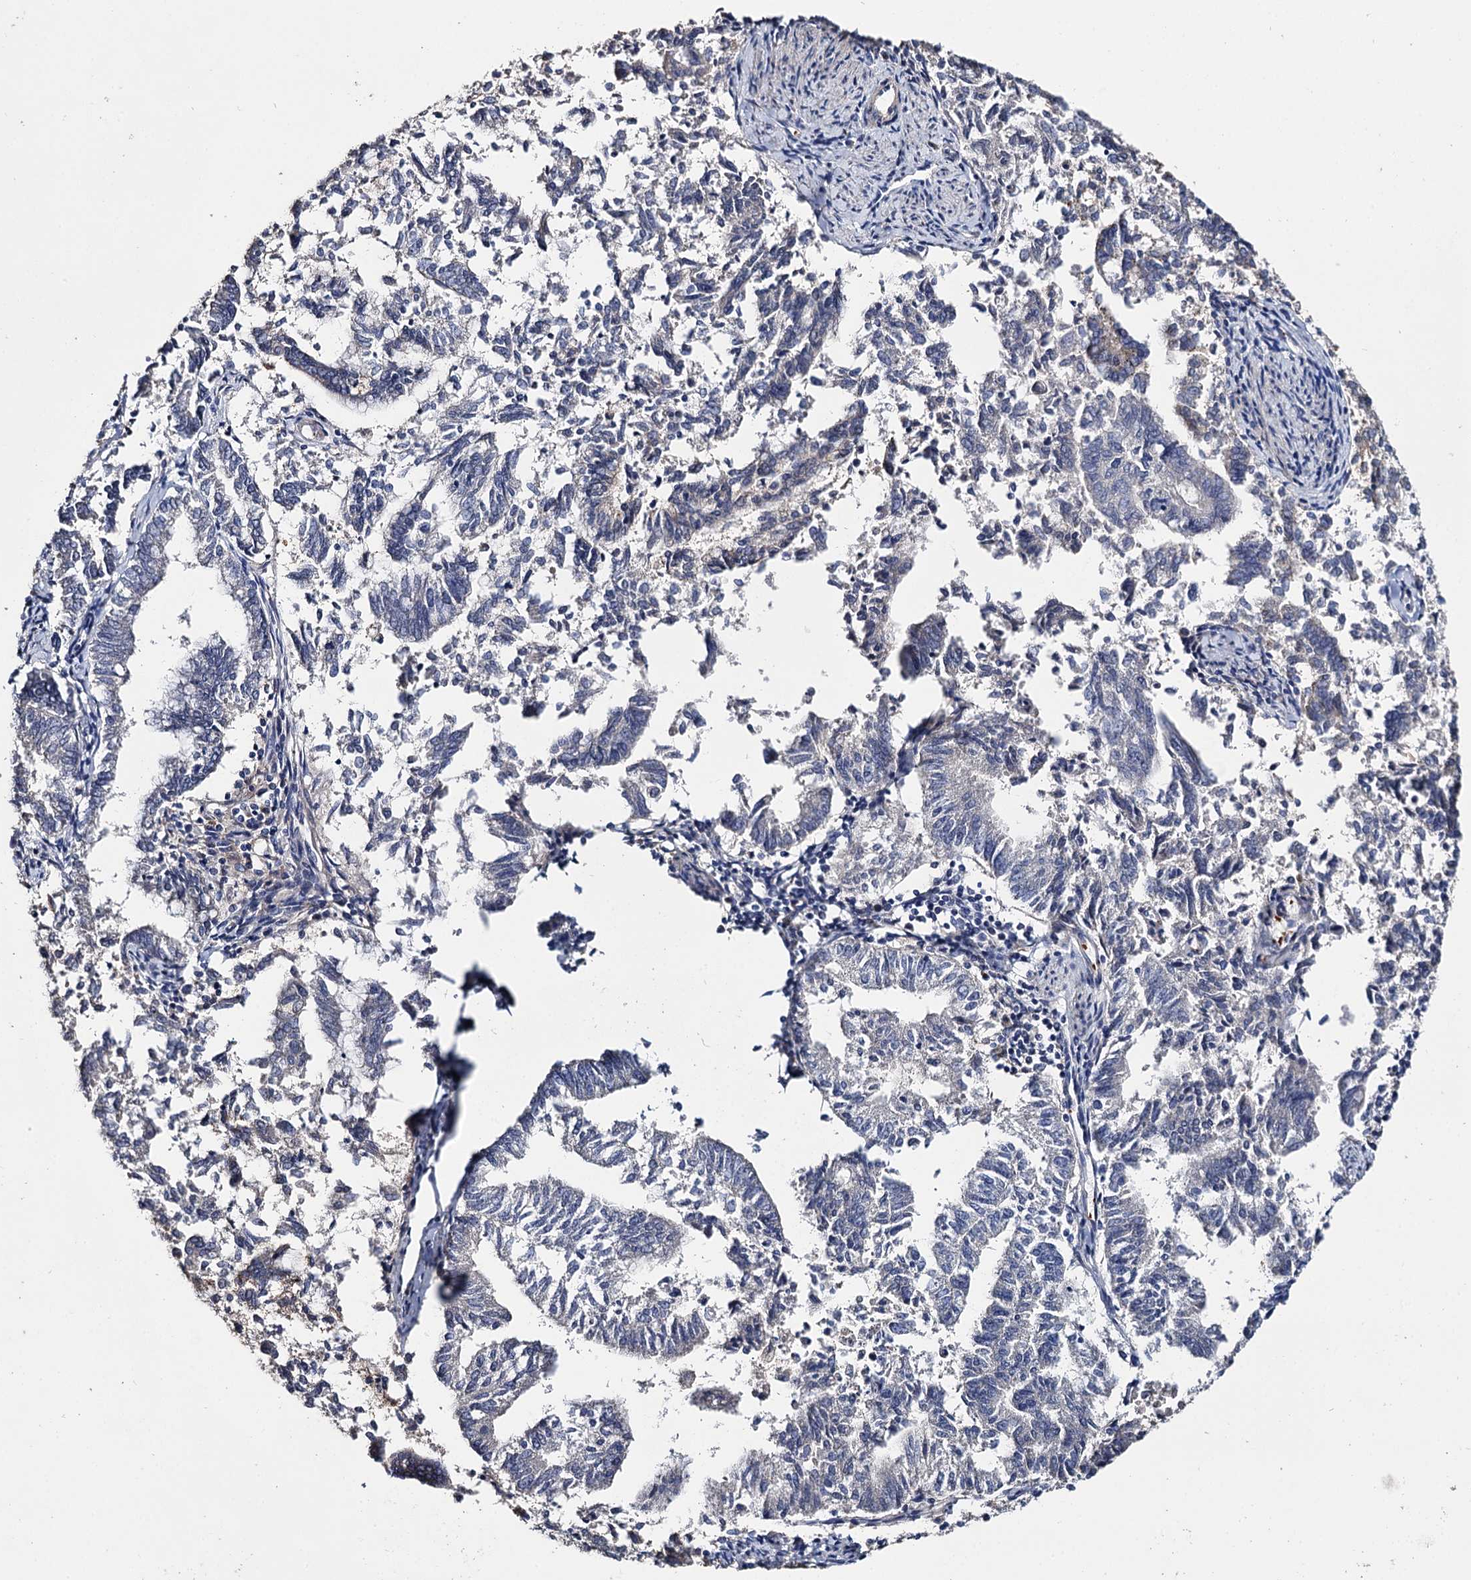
{"staining": {"intensity": "negative", "quantity": "none", "location": "none"}, "tissue": "endometrial cancer", "cell_type": "Tumor cells", "image_type": "cancer", "snomed": [{"axis": "morphology", "description": "Adenocarcinoma, NOS"}, {"axis": "topography", "description": "Endometrium"}], "caption": "A histopathology image of human endometrial adenocarcinoma is negative for staining in tumor cells. (DAB IHC, high magnification).", "gene": "DNAH6", "patient": {"sex": "female", "age": 79}}